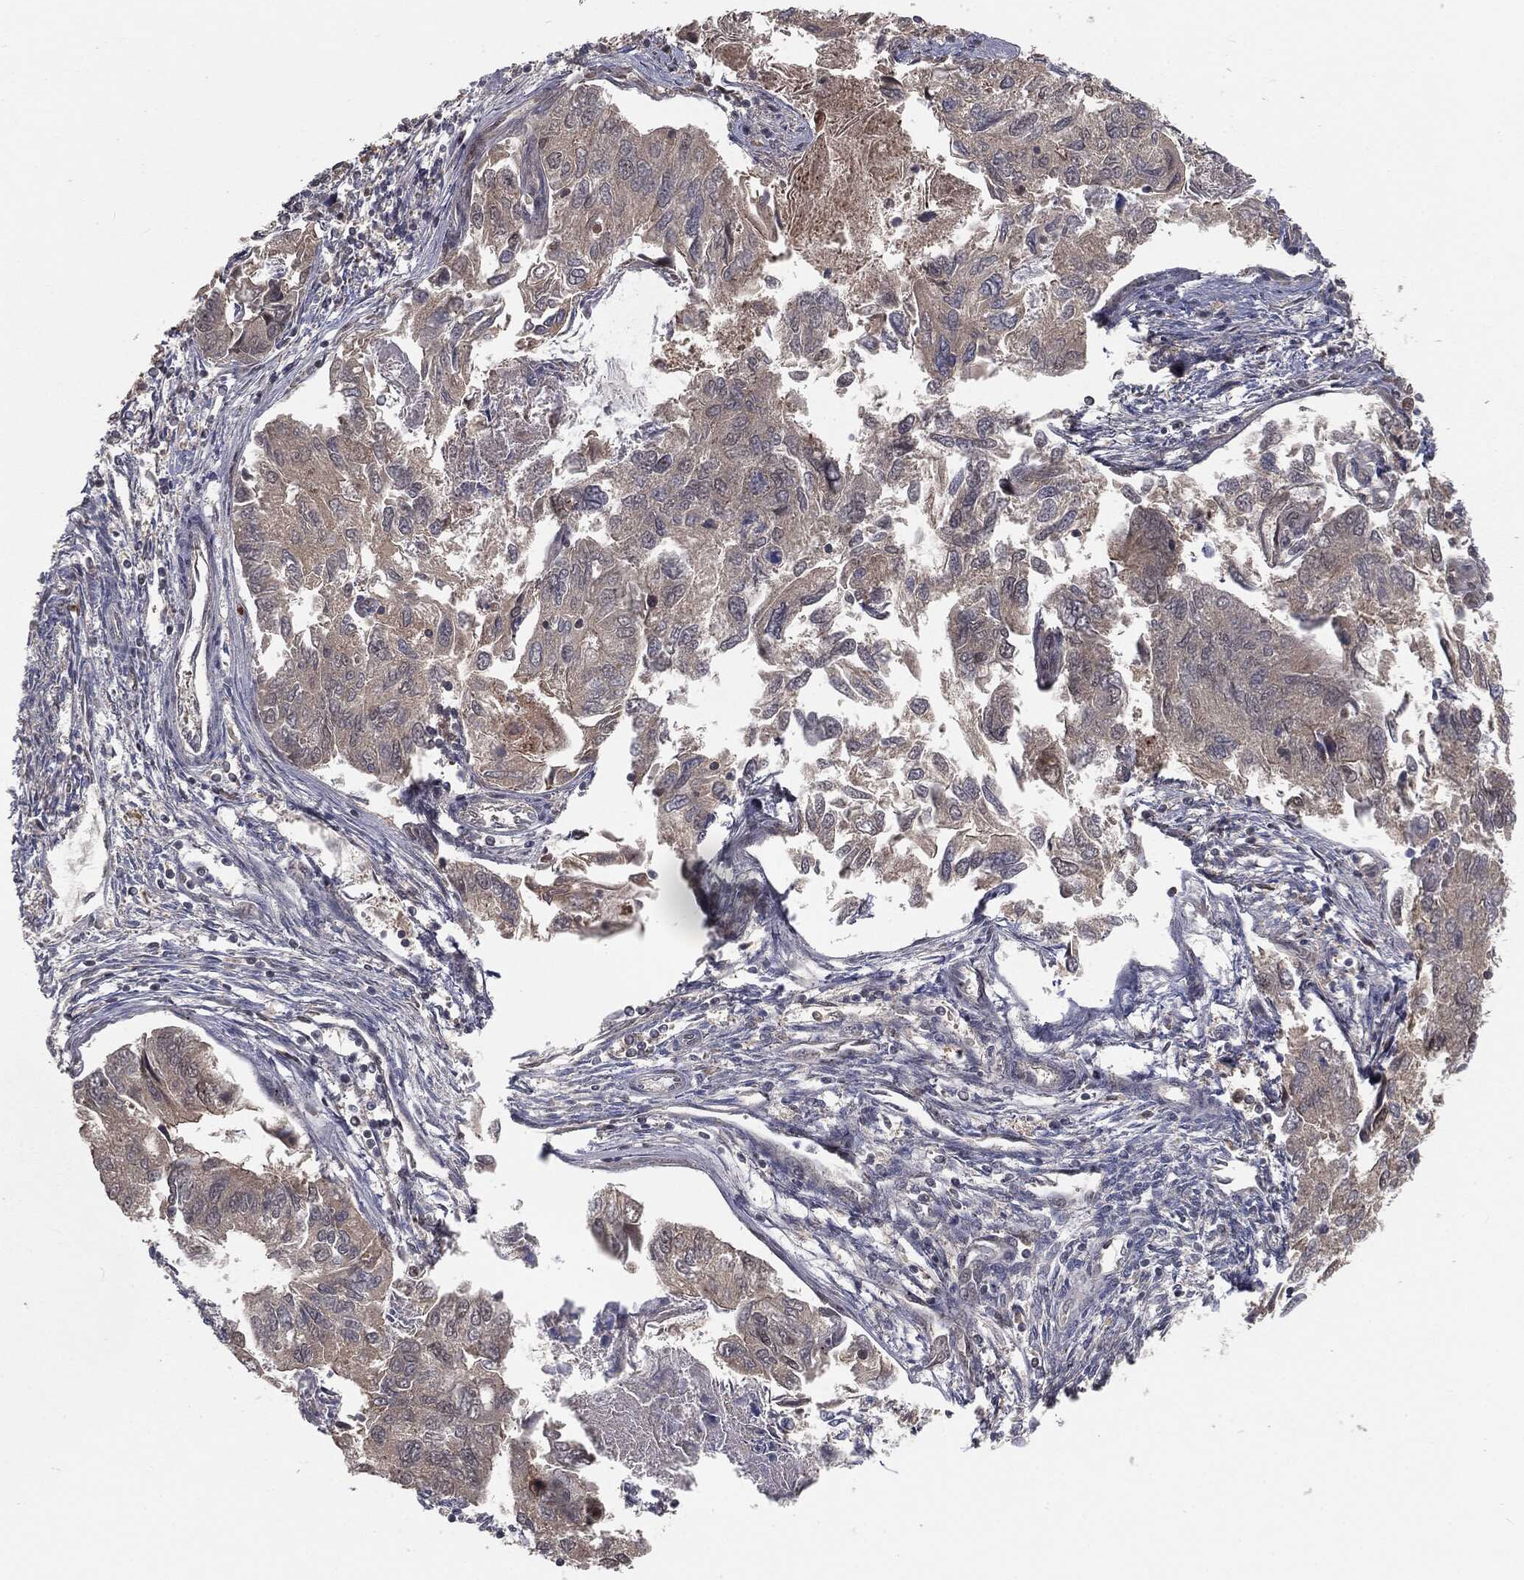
{"staining": {"intensity": "negative", "quantity": "none", "location": "none"}, "tissue": "endometrial cancer", "cell_type": "Tumor cells", "image_type": "cancer", "snomed": [{"axis": "morphology", "description": "Carcinoma, NOS"}, {"axis": "topography", "description": "Uterus"}], "caption": "Tumor cells show no significant staining in endometrial carcinoma.", "gene": "FBXO7", "patient": {"sex": "female", "age": 76}}